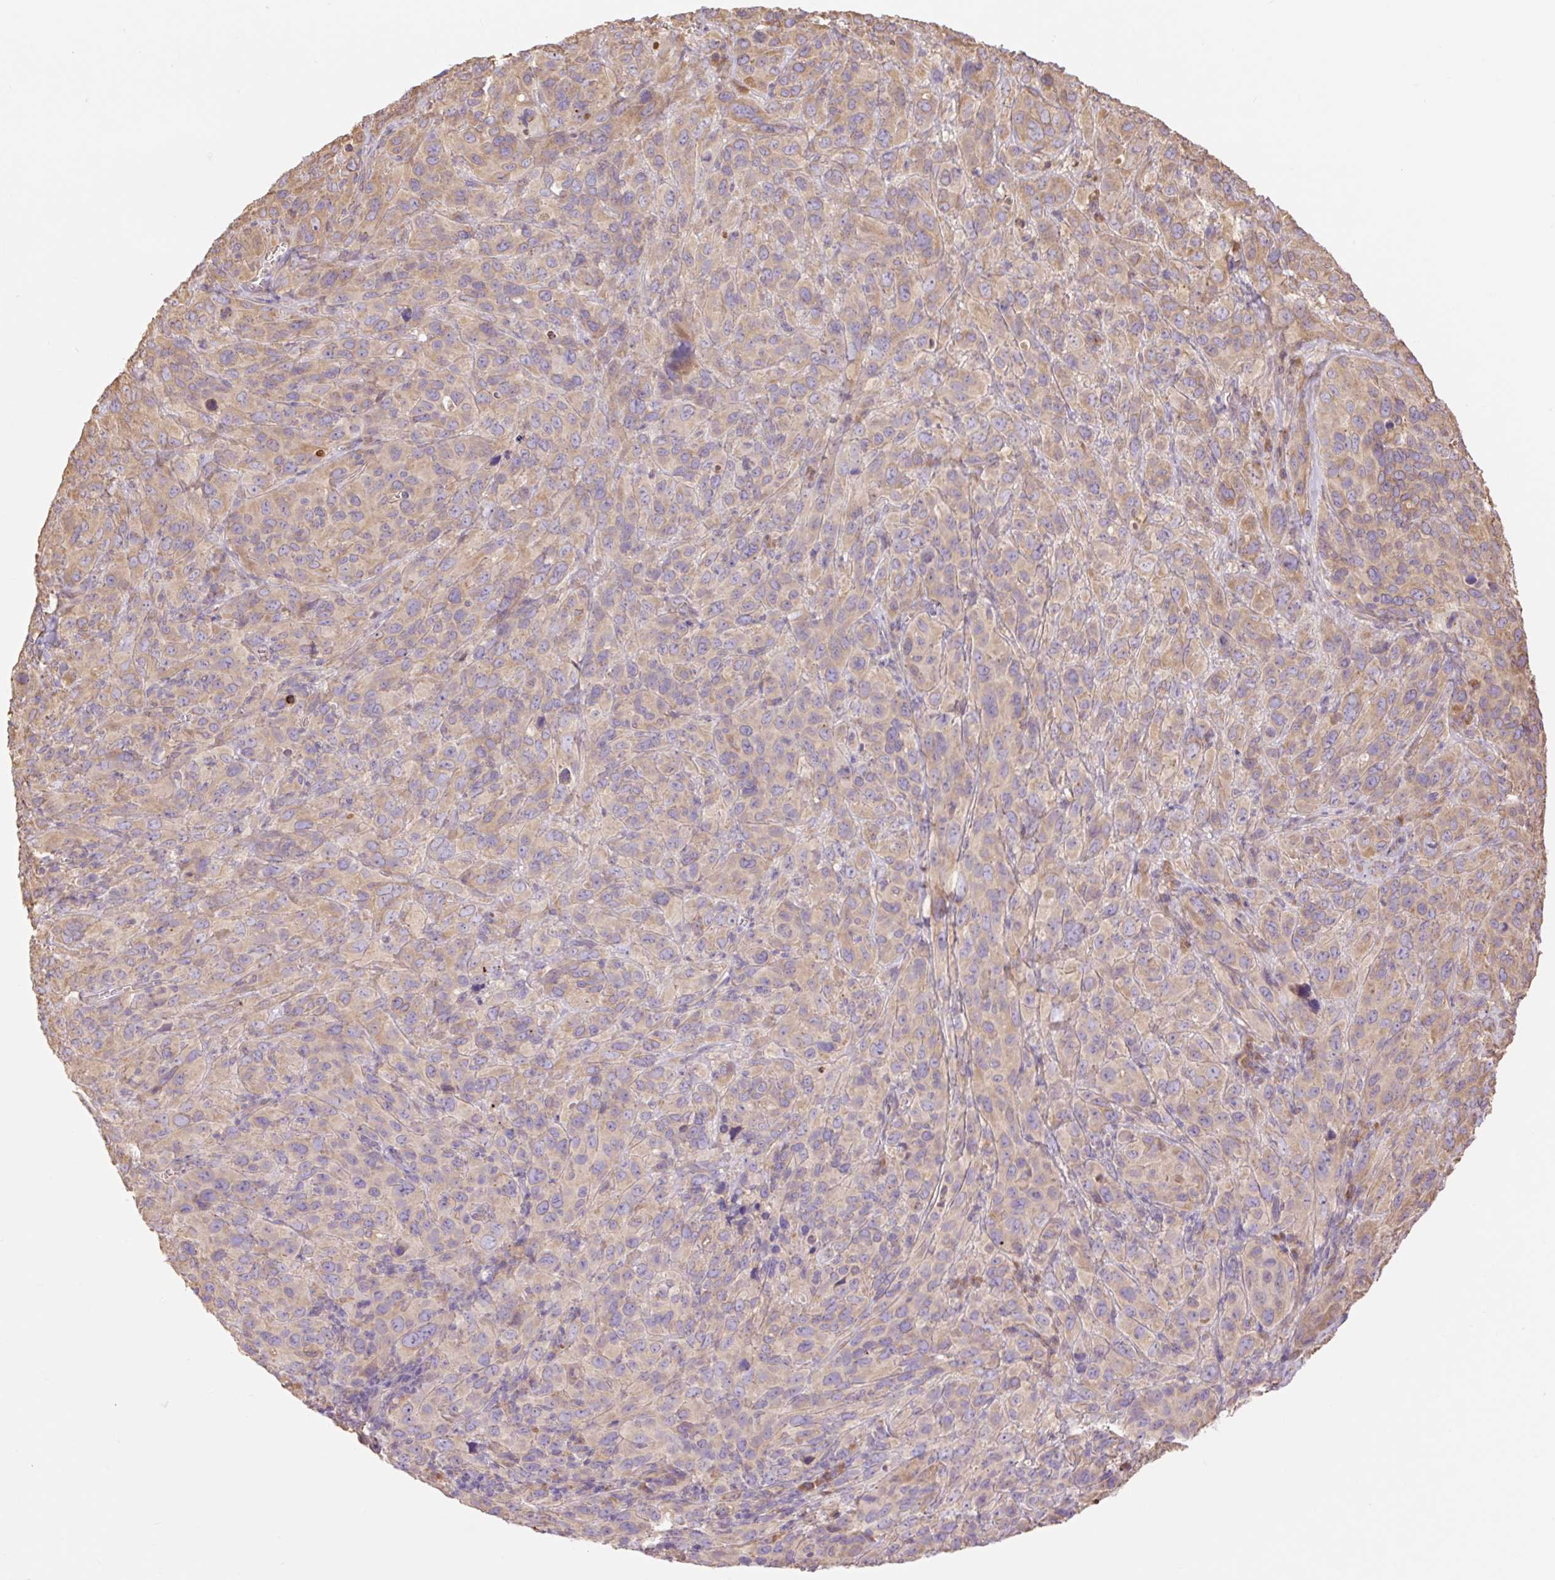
{"staining": {"intensity": "weak", "quantity": "25%-75%", "location": "cytoplasmic/membranous"}, "tissue": "cervical cancer", "cell_type": "Tumor cells", "image_type": "cancer", "snomed": [{"axis": "morphology", "description": "Squamous cell carcinoma, NOS"}, {"axis": "topography", "description": "Cervix"}], "caption": "Brown immunohistochemical staining in cervical cancer (squamous cell carcinoma) shows weak cytoplasmic/membranous positivity in approximately 25%-75% of tumor cells.", "gene": "DESI1", "patient": {"sex": "female", "age": 51}}